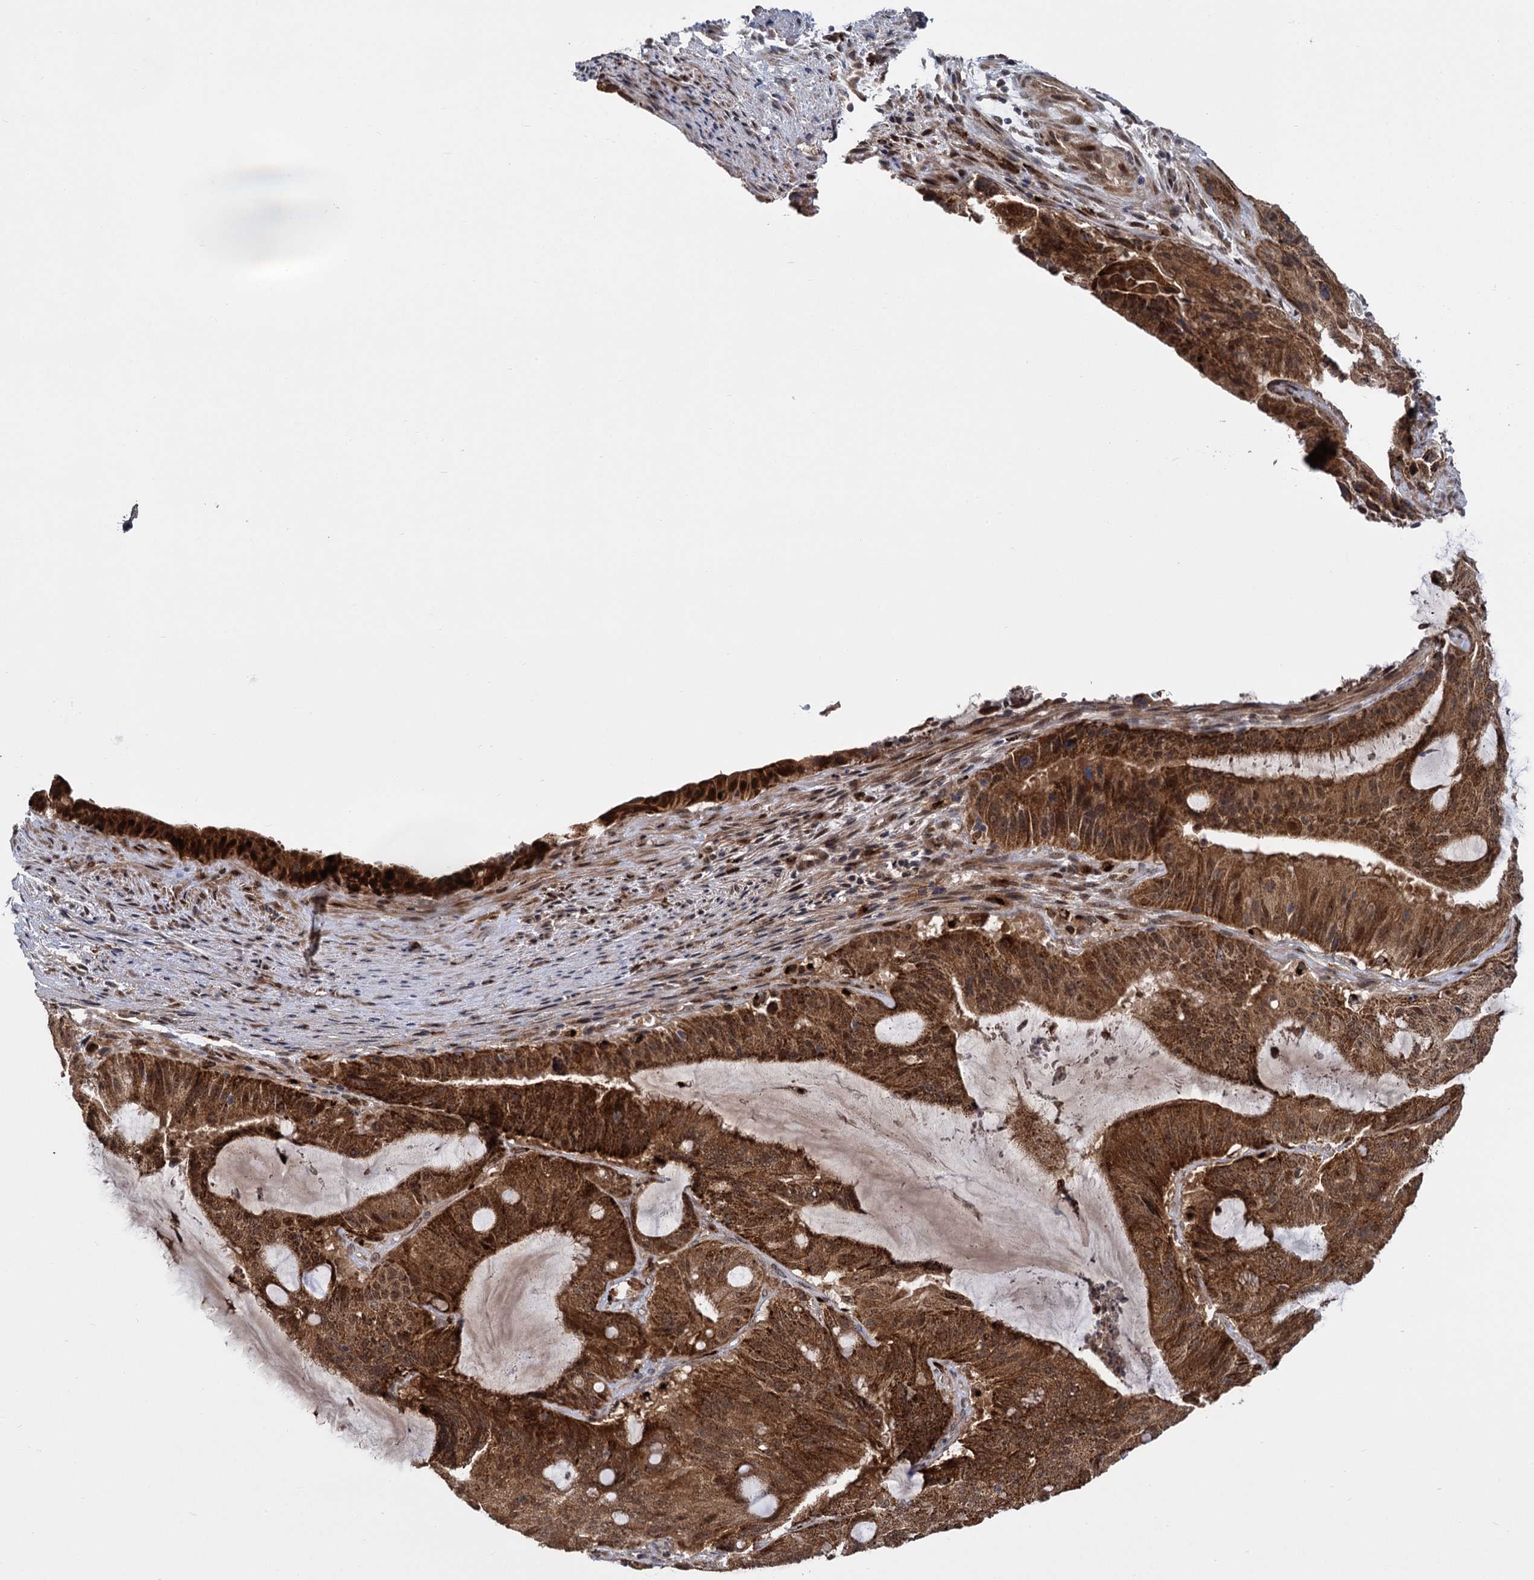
{"staining": {"intensity": "strong", "quantity": ">75%", "location": "cytoplasmic/membranous"}, "tissue": "liver cancer", "cell_type": "Tumor cells", "image_type": "cancer", "snomed": [{"axis": "morphology", "description": "Normal tissue, NOS"}, {"axis": "morphology", "description": "Cholangiocarcinoma"}, {"axis": "topography", "description": "Liver"}, {"axis": "topography", "description": "Peripheral nerve tissue"}], "caption": "A high-resolution image shows immunohistochemistry staining of liver cancer (cholangiocarcinoma), which exhibits strong cytoplasmic/membranous expression in approximately >75% of tumor cells.", "gene": "GAL3ST4", "patient": {"sex": "female", "age": 73}}